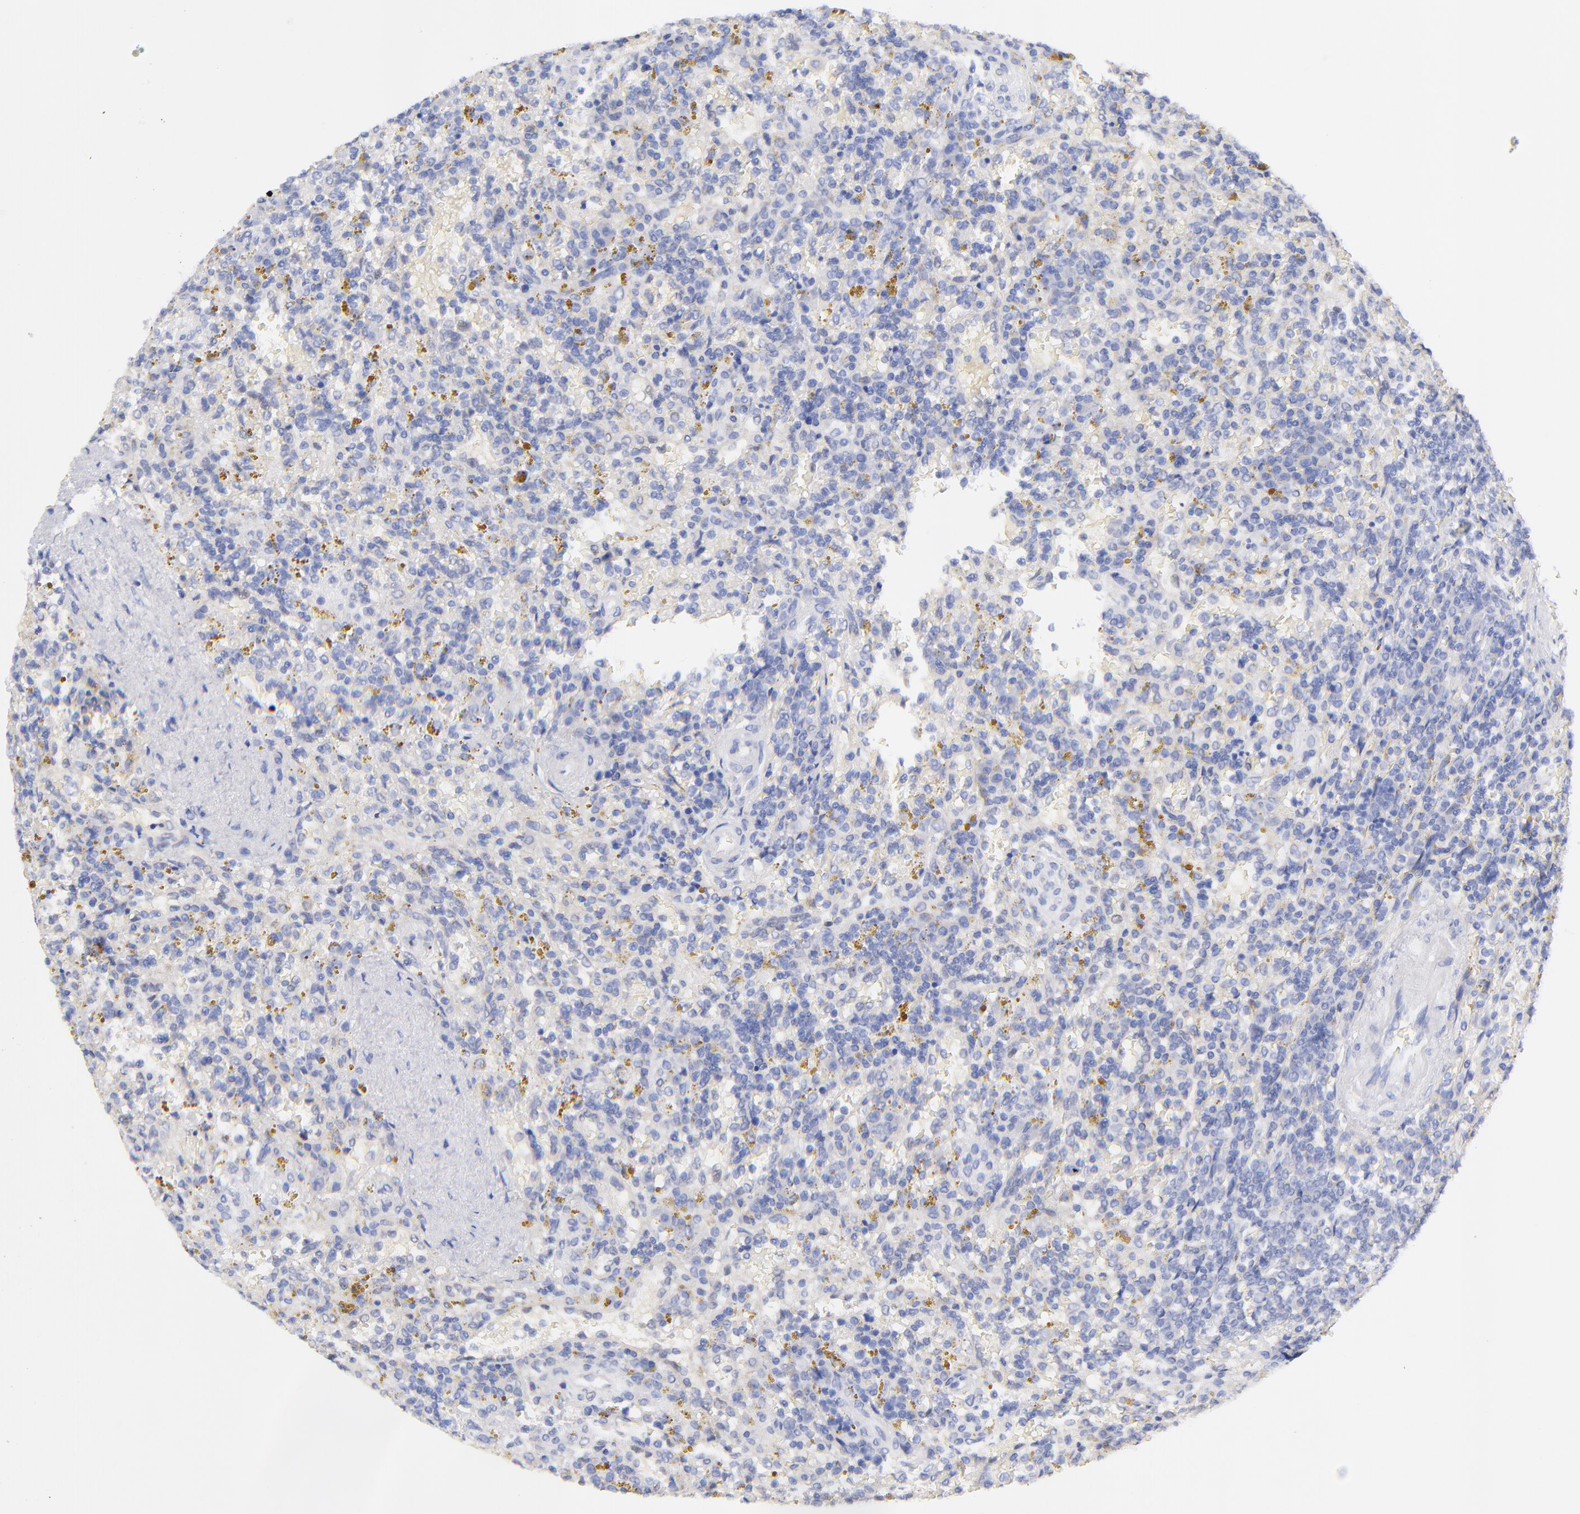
{"staining": {"intensity": "negative", "quantity": "none", "location": "none"}, "tissue": "lymphoma", "cell_type": "Tumor cells", "image_type": "cancer", "snomed": [{"axis": "morphology", "description": "Malignant lymphoma, non-Hodgkin's type, Low grade"}, {"axis": "topography", "description": "Spleen"}], "caption": "DAB immunohistochemical staining of low-grade malignant lymphoma, non-Hodgkin's type exhibits no significant positivity in tumor cells.", "gene": "CFAP57", "patient": {"sex": "female", "age": 65}}